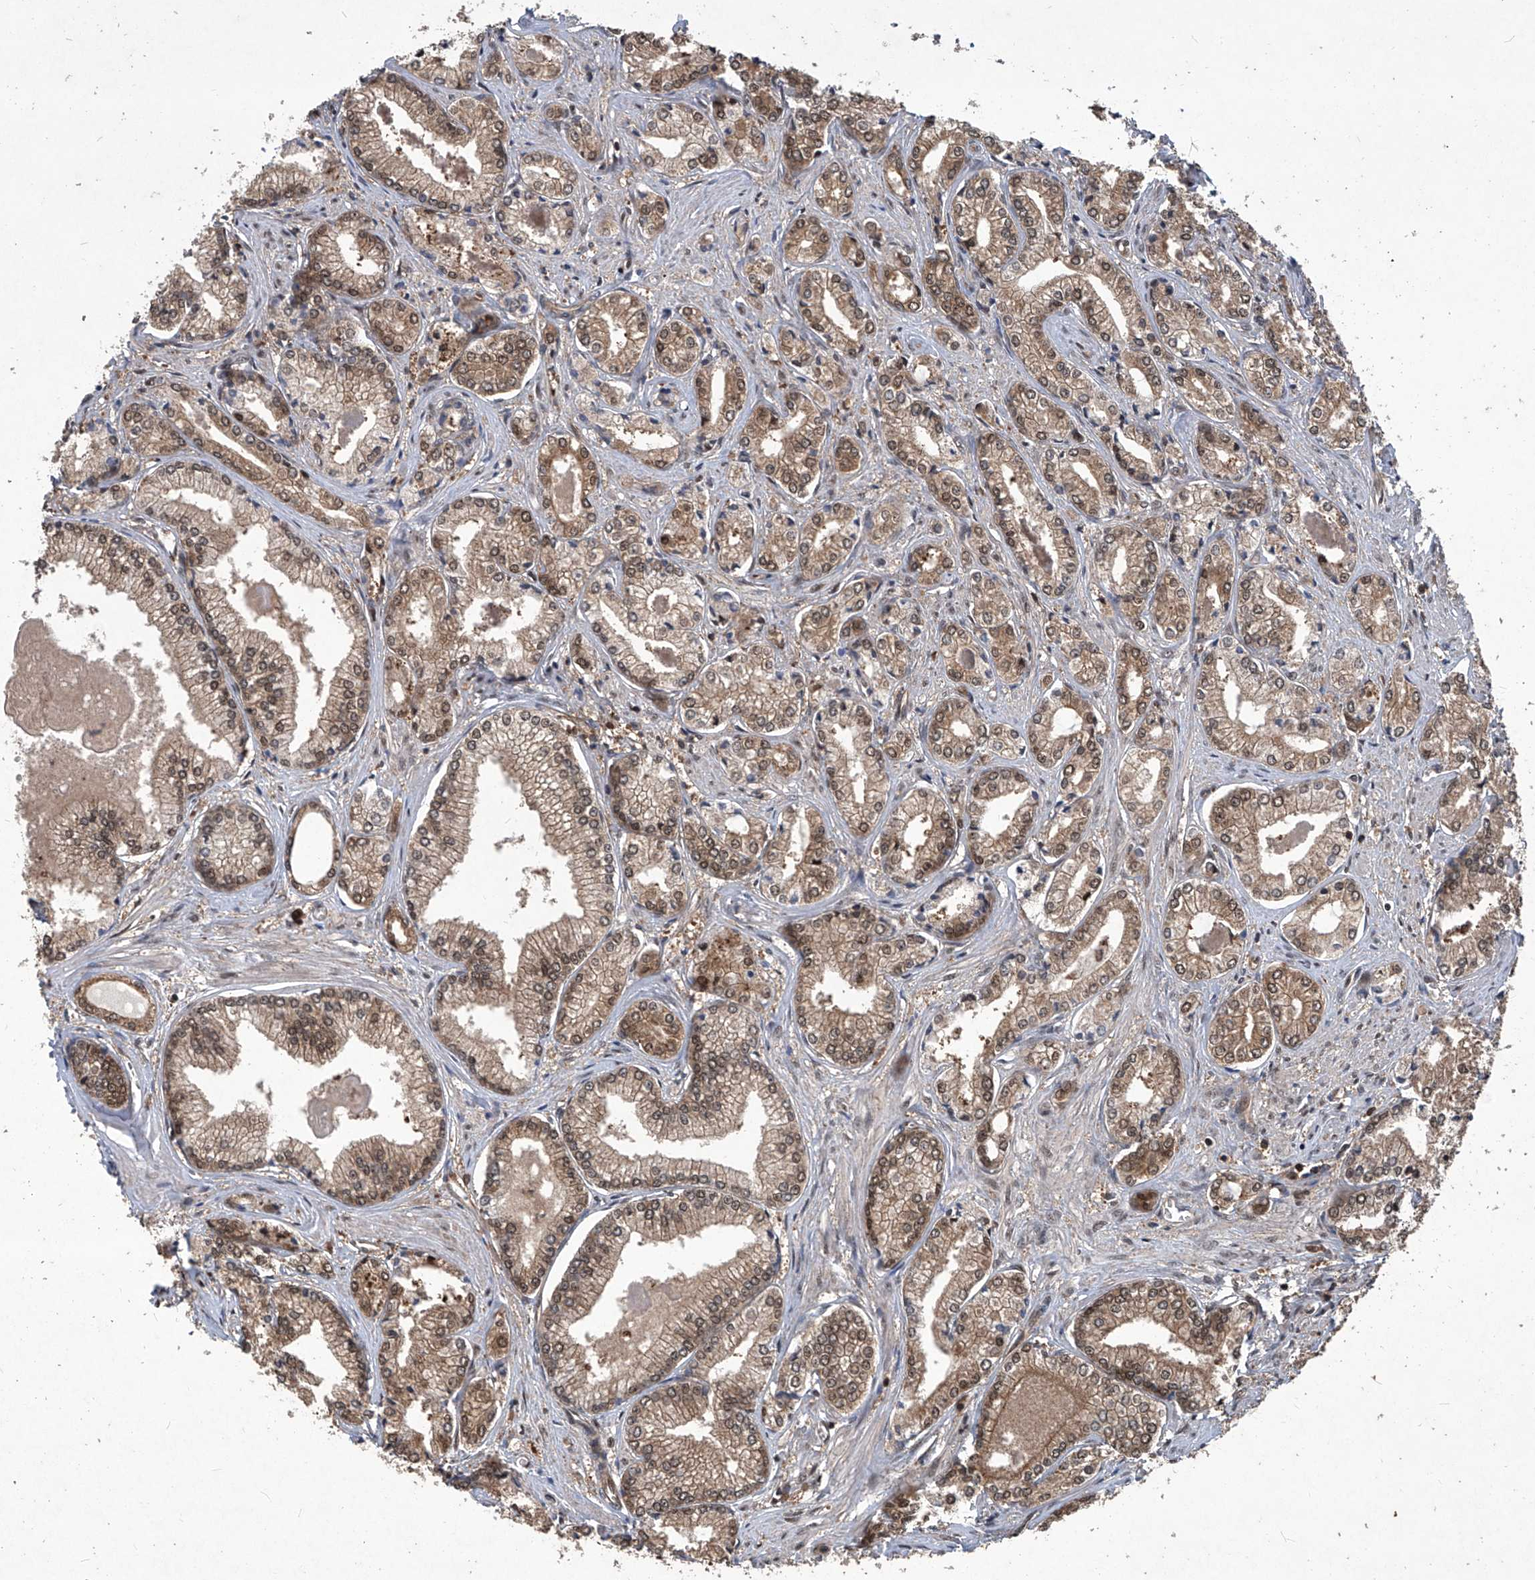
{"staining": {"intensity": "moderate", "quantity": ">75%", "location": "cytoplasmic/membranous,nuclear"}, "tissue": "prostate cancer", "cell_type": "Tumor cells", "image_type": "cancer", "snomed": [{"axis": "morphology", "description": "Adenocarcinoma, Low grade"}, {"axis": "topography", "description": "Prostate"}], "caption": "Tumor cells show medium levels of moderate cytoplasmic/membranous and nuclear positivity in about >75% of cells in prostate cancer (low-grade adenocarcinoma). Immunohistochemistry (ihc) stains the protein of interest in brown and the nuclei are stained blue.", "gene": "PSMB1", "patient": {"sex": "male", "age": 60}}